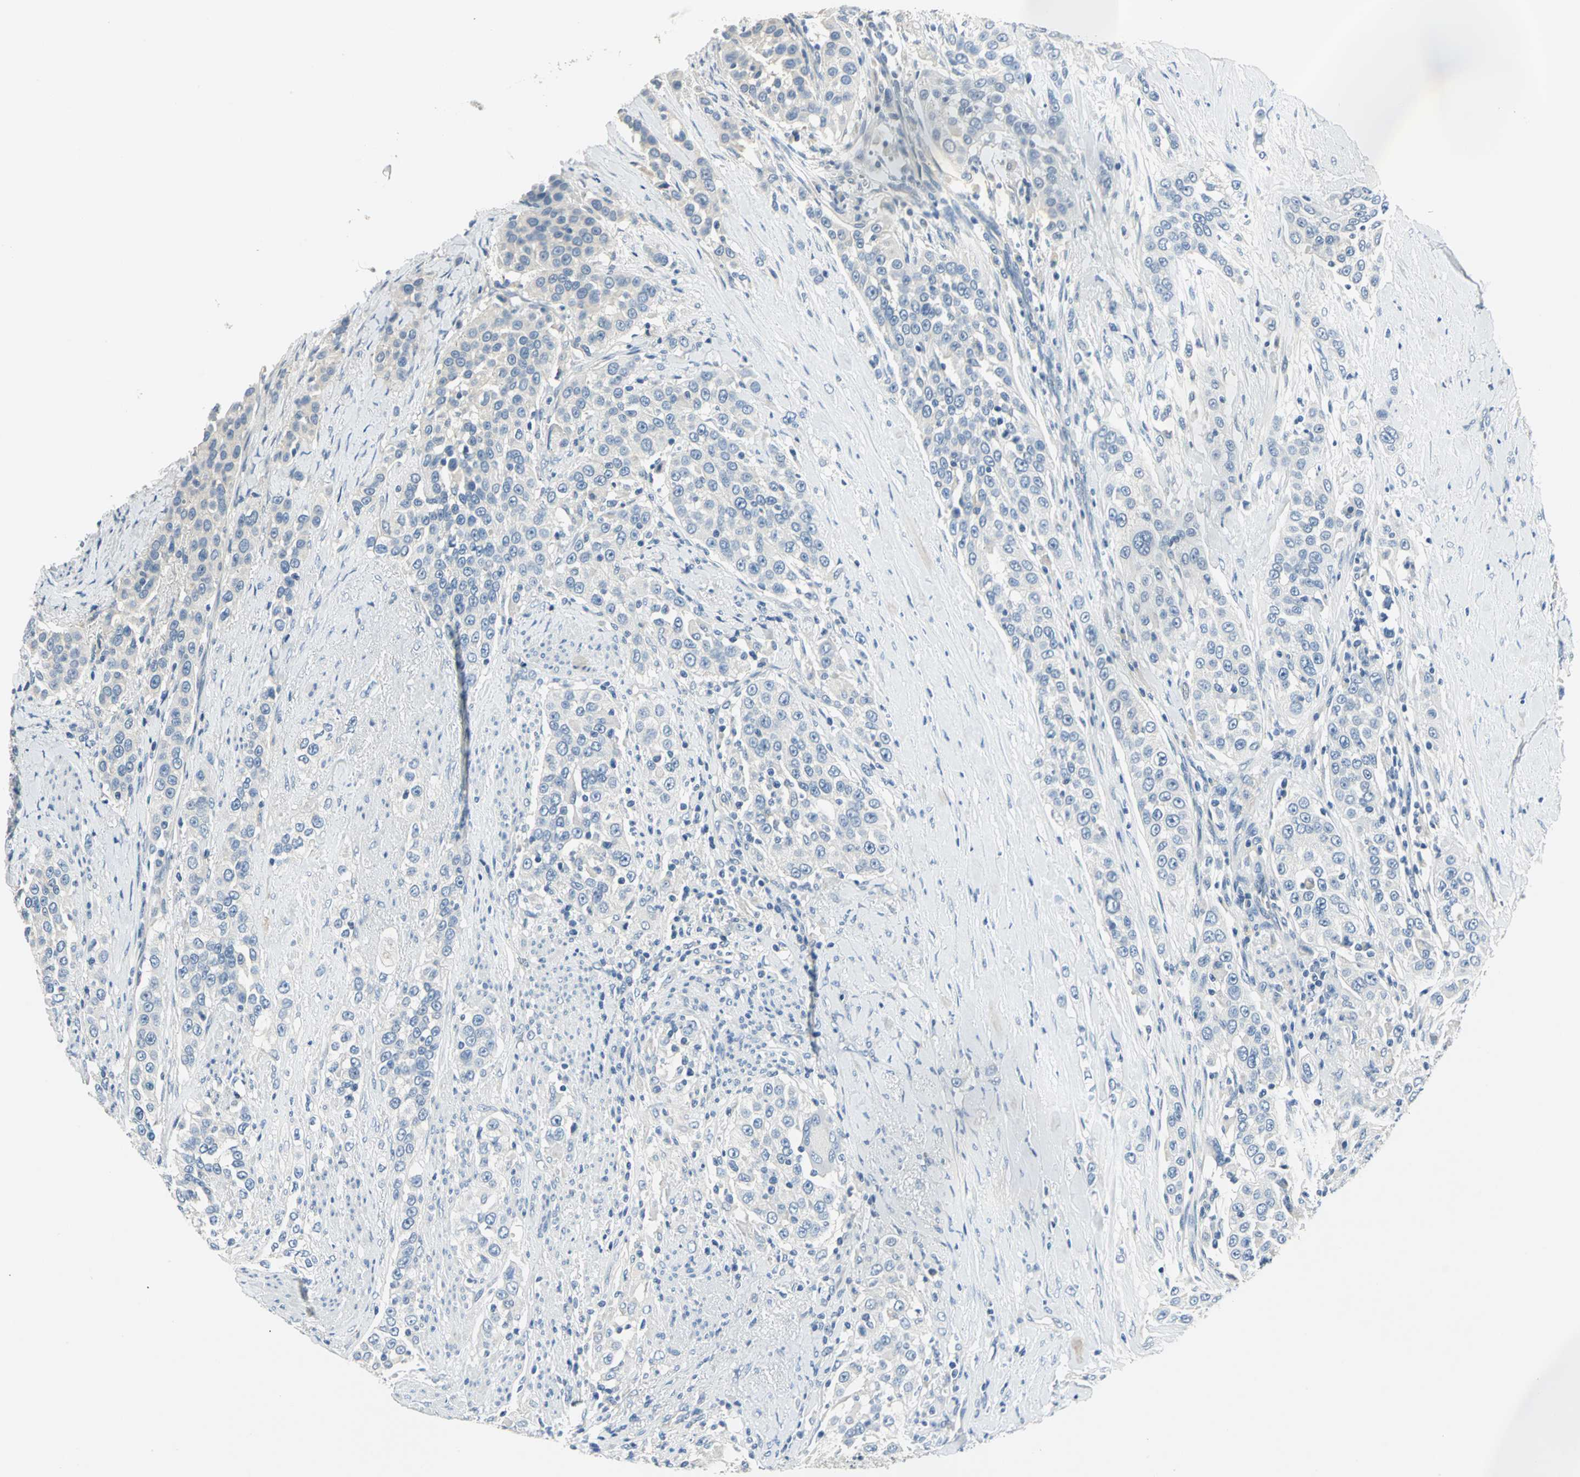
{"staining": {"intensity": "negative", "quantity": "none", "location": "none"}, "tissue": "urothelial cancer", "cell_type": "Tumor cells", "image_type": "cancer", "snomed": [{"axis": "morphology", "description": "Urothelial carcinoma, High grade"}, {"axis": "topography", "description": "Urinary bladder"}], "caption": "A photomicrograph of human urothelial carcinoma (high-grade) is negative for staining in tumor cells.", "gene": "RIPOR1", "patient": {"sex": "female", "age": 80}}